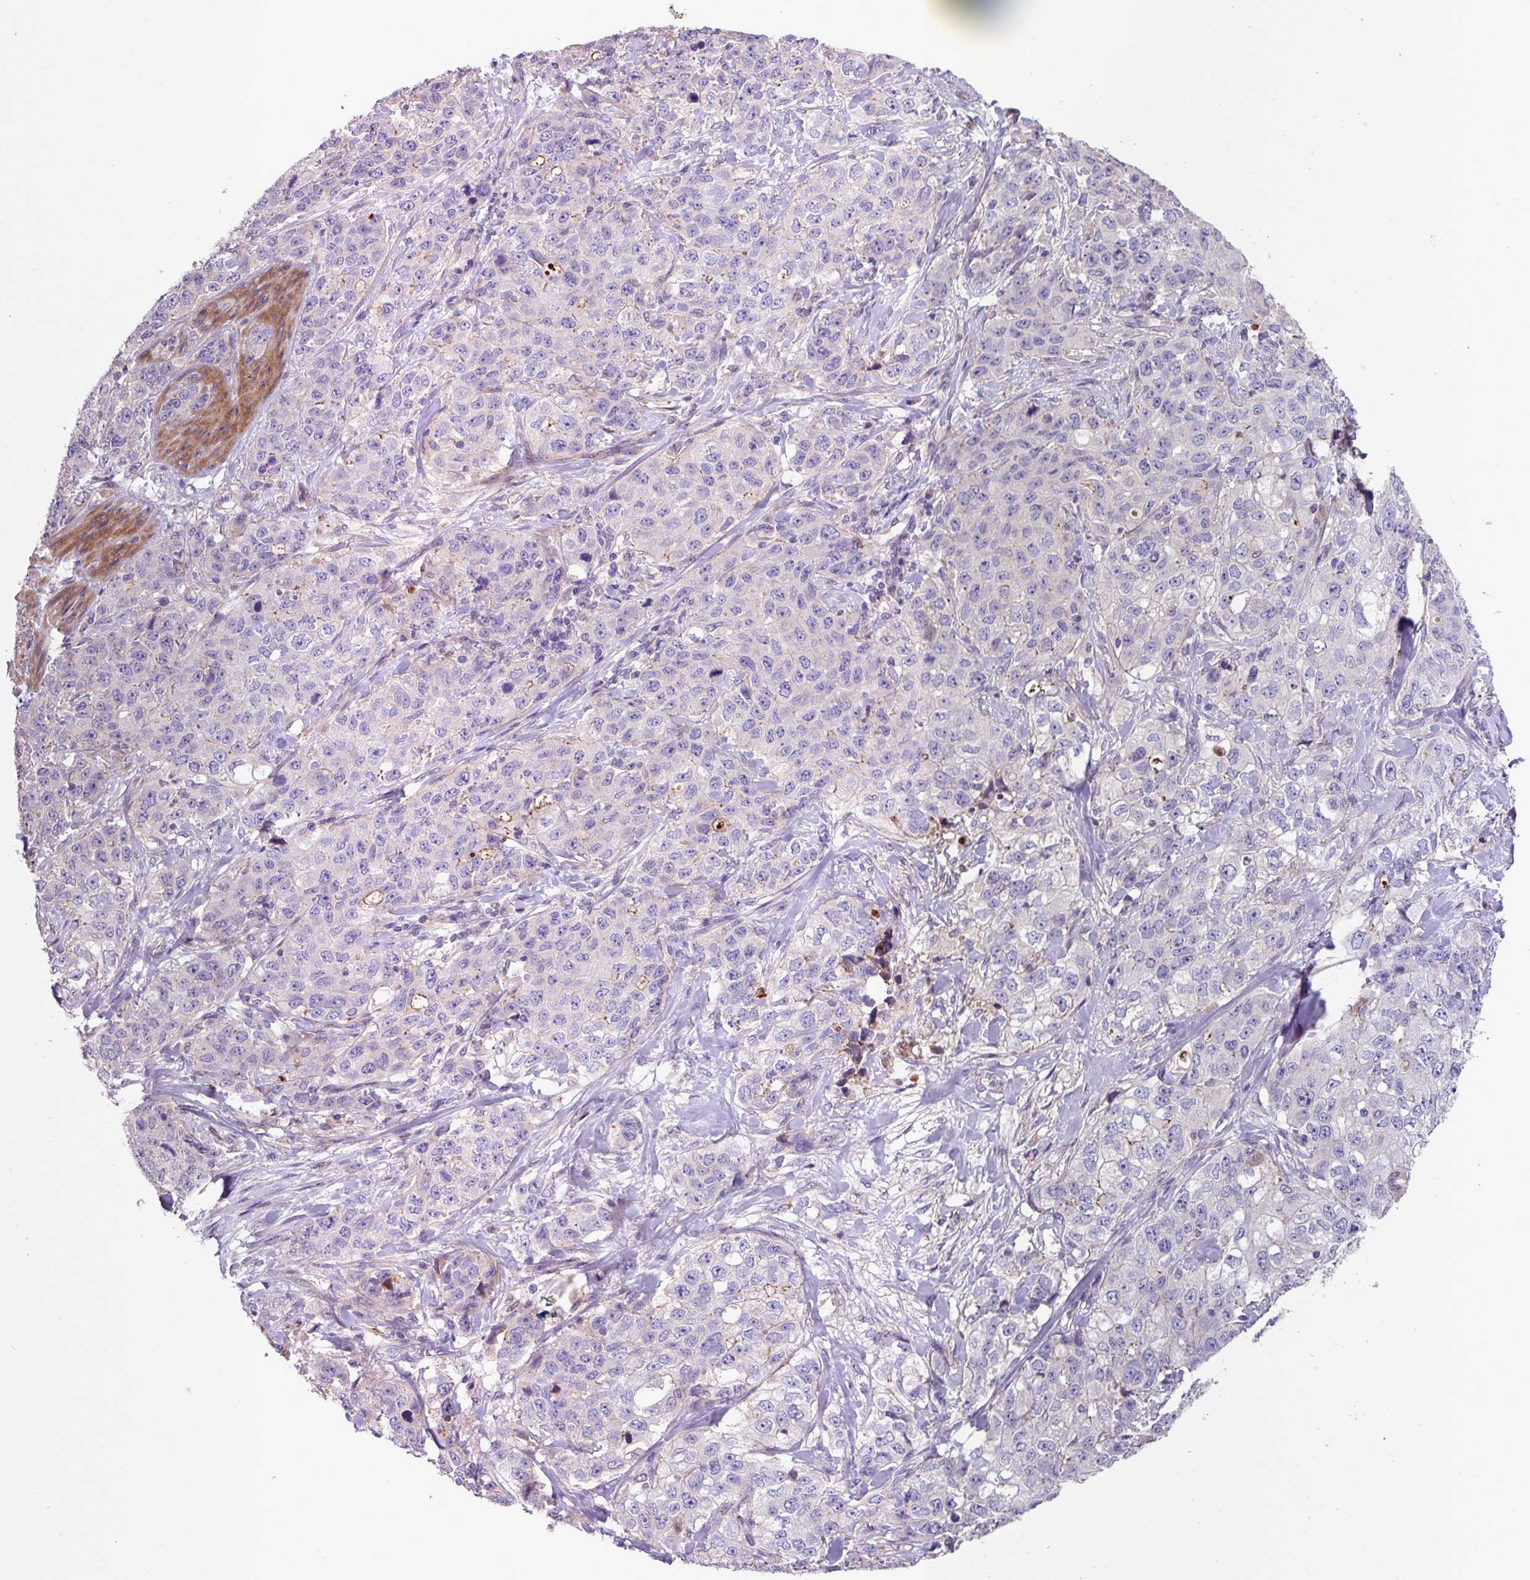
{"staining": {"intensity": "negative", "quantity": "none", "location": "none"}, "tissue": "stomach cancer", "cell_type": "Tumor cells", "image_type": "cancer", "snomed": [{"axis": "morphology", "description": "Adenocarcinoma, NOS"}, {"axis": "topography", "description": "Stomach"}], "caption": "Stomach cancer (adenocarcinoma) stained for a protein using immunohistochemistry (IHC) demonstrates no staining tumor cells.", "gene": "IQCJ", "patient": {"sex": "male", "age": 48}}